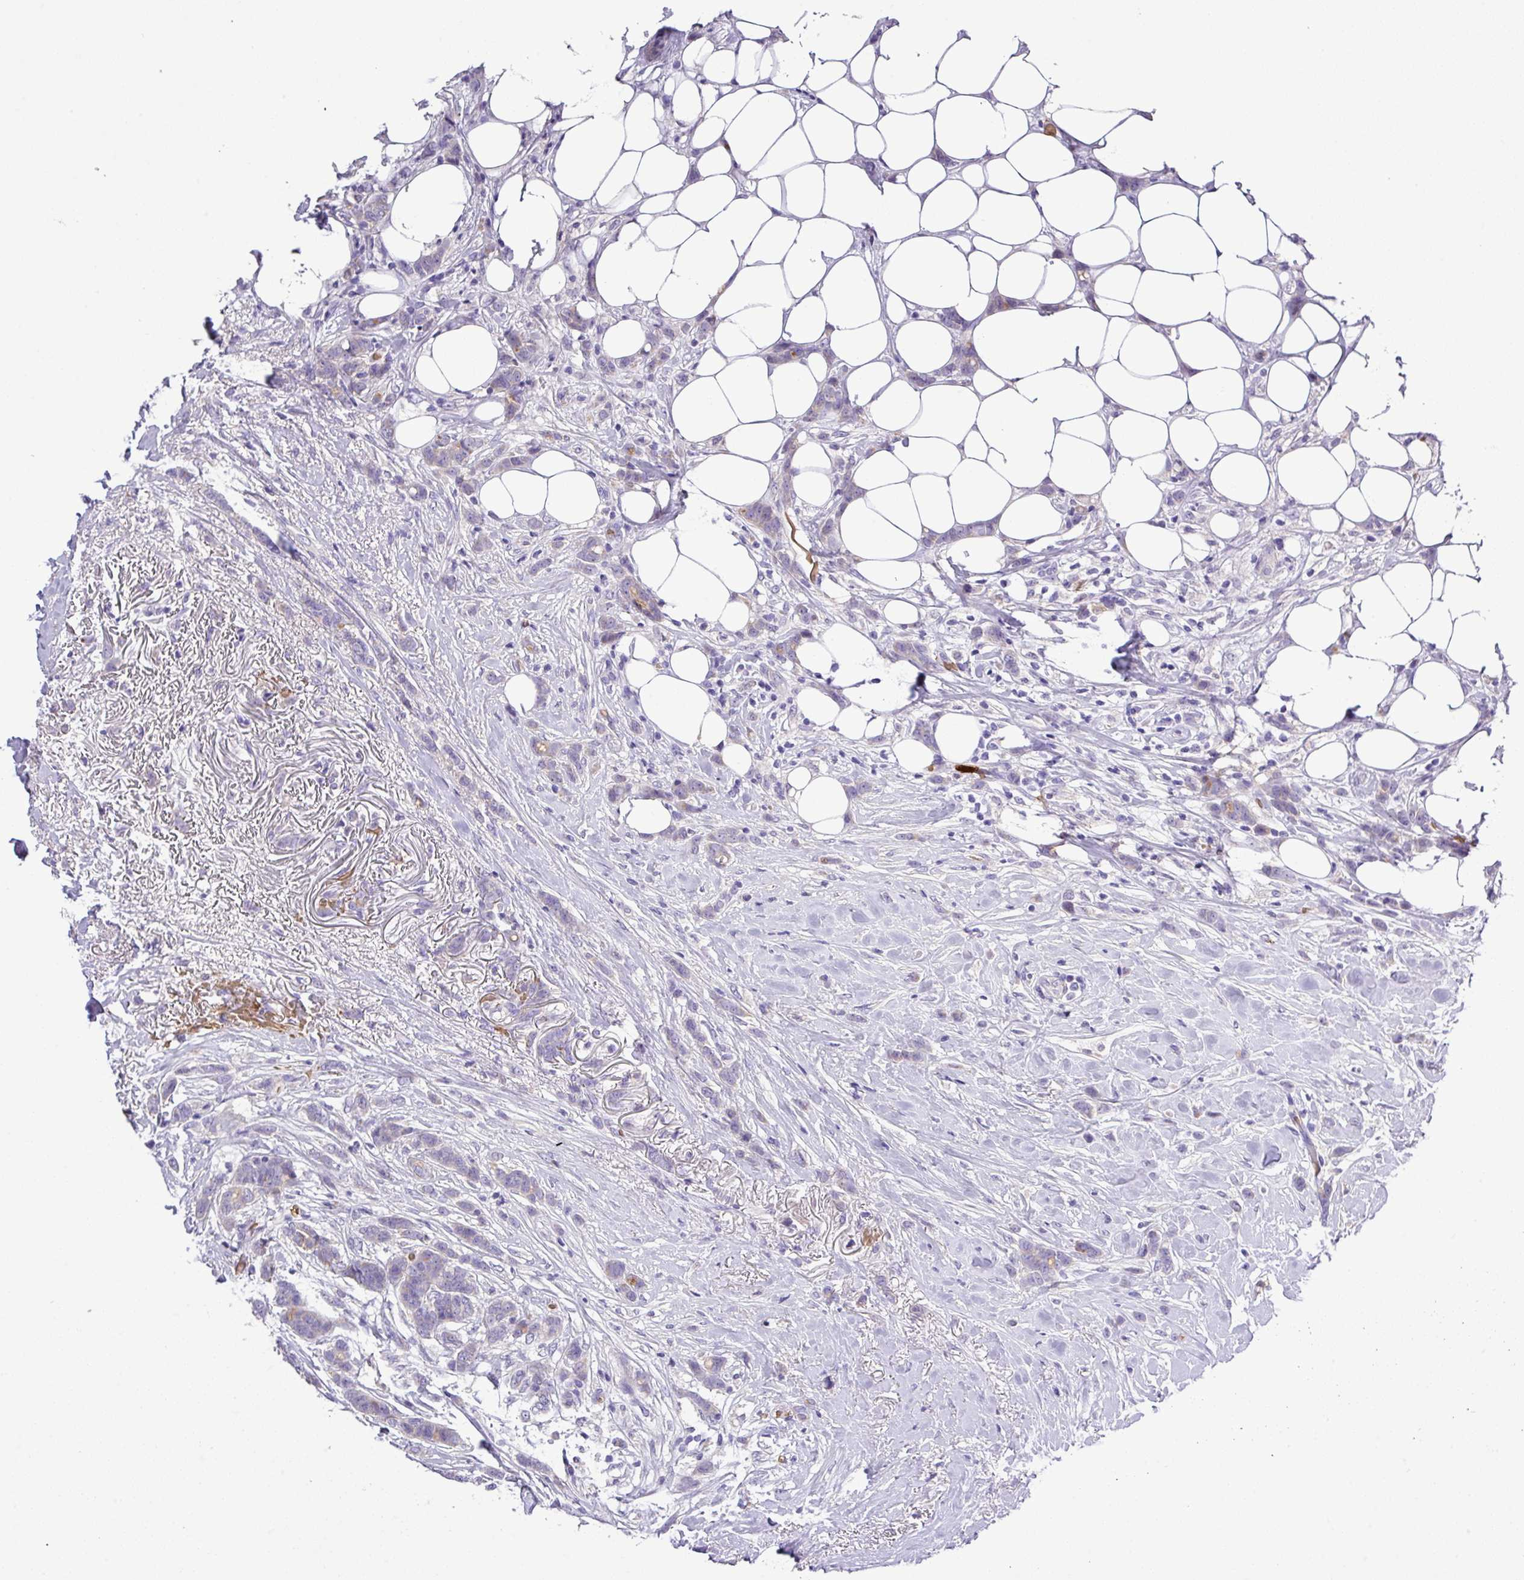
{"staining": {"intensity": "negative", "quantity": "none", "location": "none"}, "tissue": "breast cancer", "cell_type": "Tumor cells", "image_type": "cancer", "snomed": [{"axis": "morphology", "description": "Duct carcinoma"}, {"axis": "topography", "description": "Breast"}], "caption": "Tumor cells are negative for protein expression in human invasive ductal carcinoma (breast).", "gene": "MGAT4B", "patient": {"sex": "female", "age": 80}}